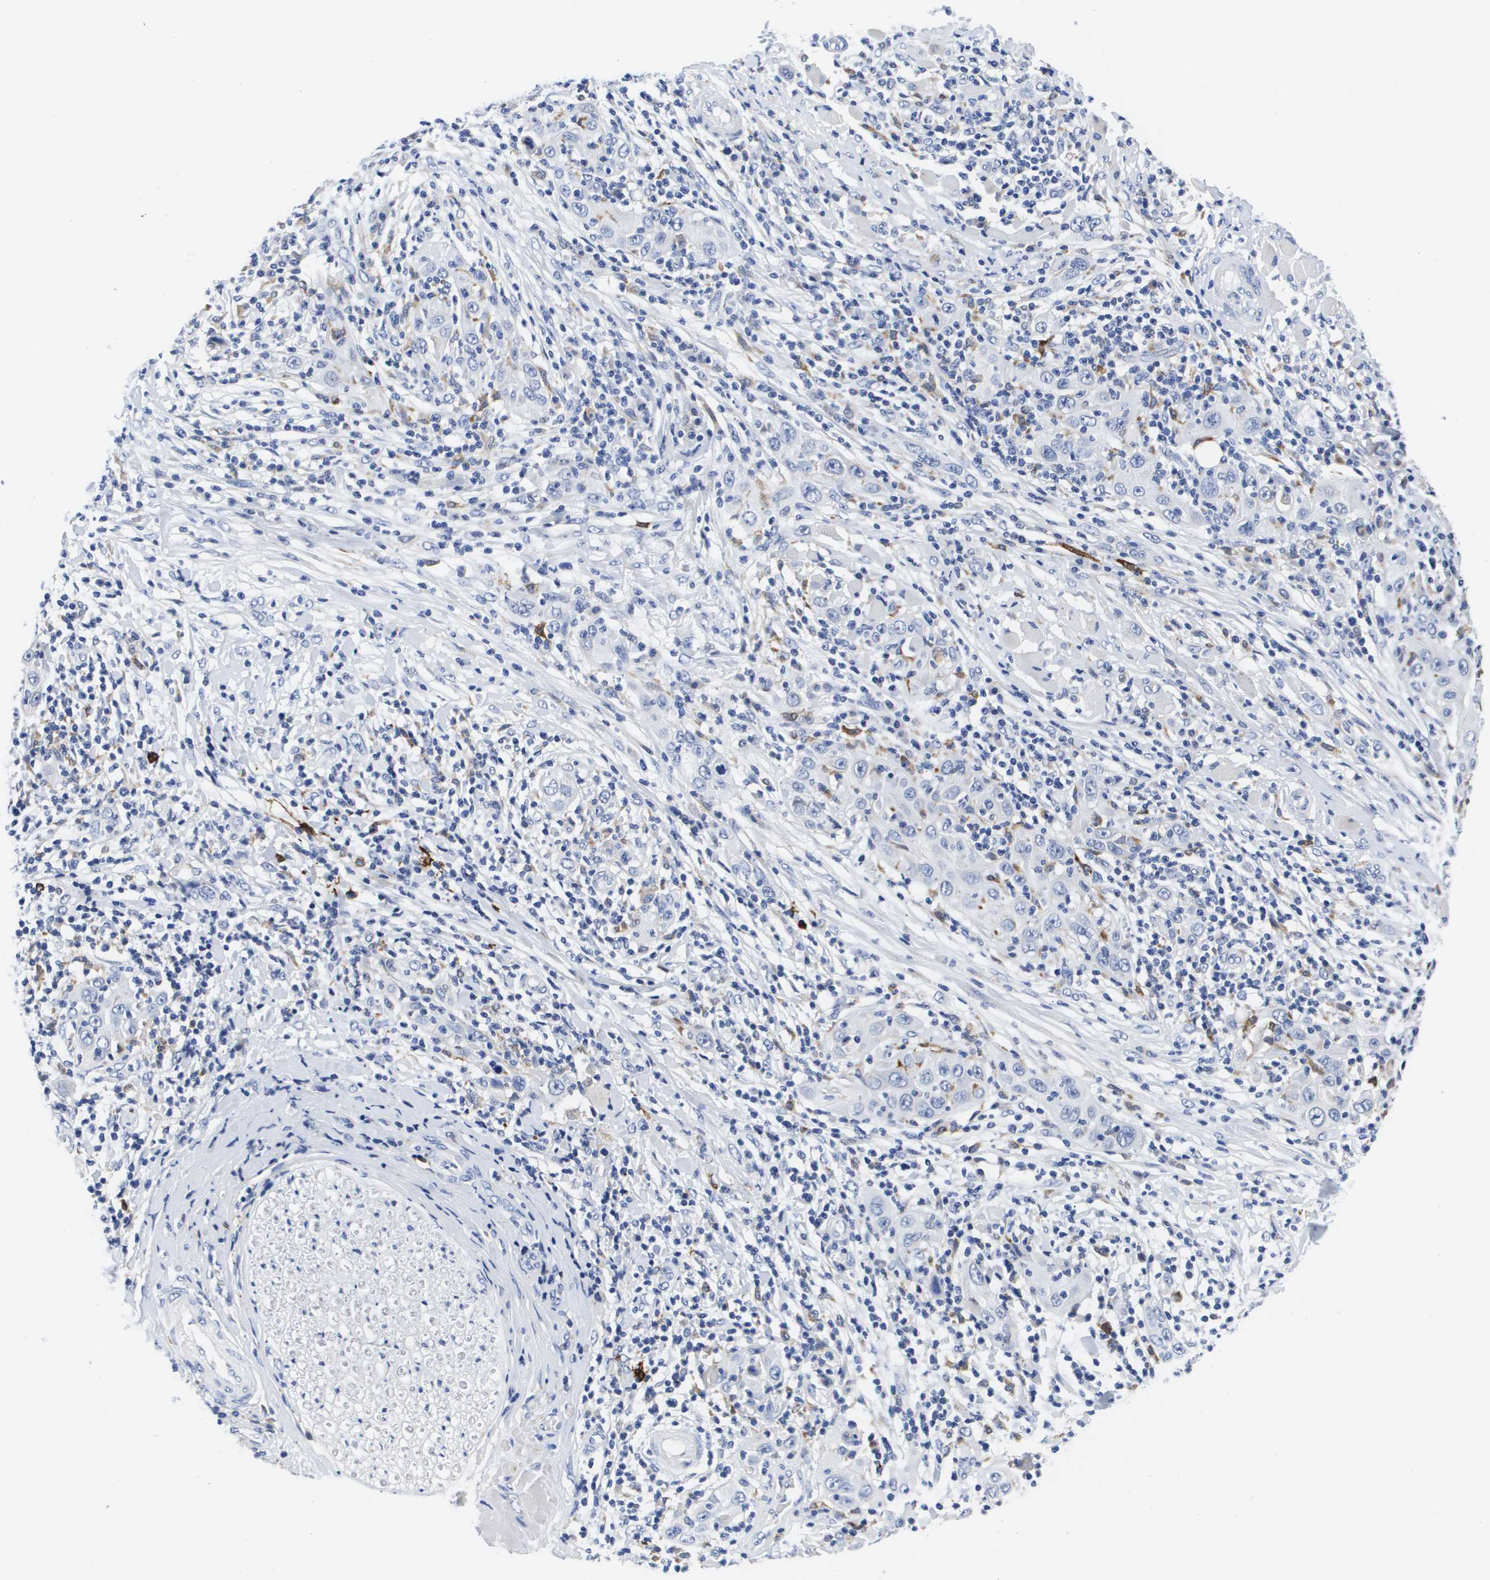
{"staining": {"intensity": "negative", "quantity": "none", "location": "none"}, "tissue": "skin cancer", "cell_type": "Tumor cells", "image_type": "cancer", "snomed": [{"axis": "morphology", "description": "Squamous cell carcinoma, NOS"}, {"axis": "topography", "description": "Skin"}], "caption": "Photomicrograph shows no protein staining in tumor cells of skin squamous cell carcinoma tissue.", "gene": "HMOX1", "patient": {"sex": "female", "age": 88}}